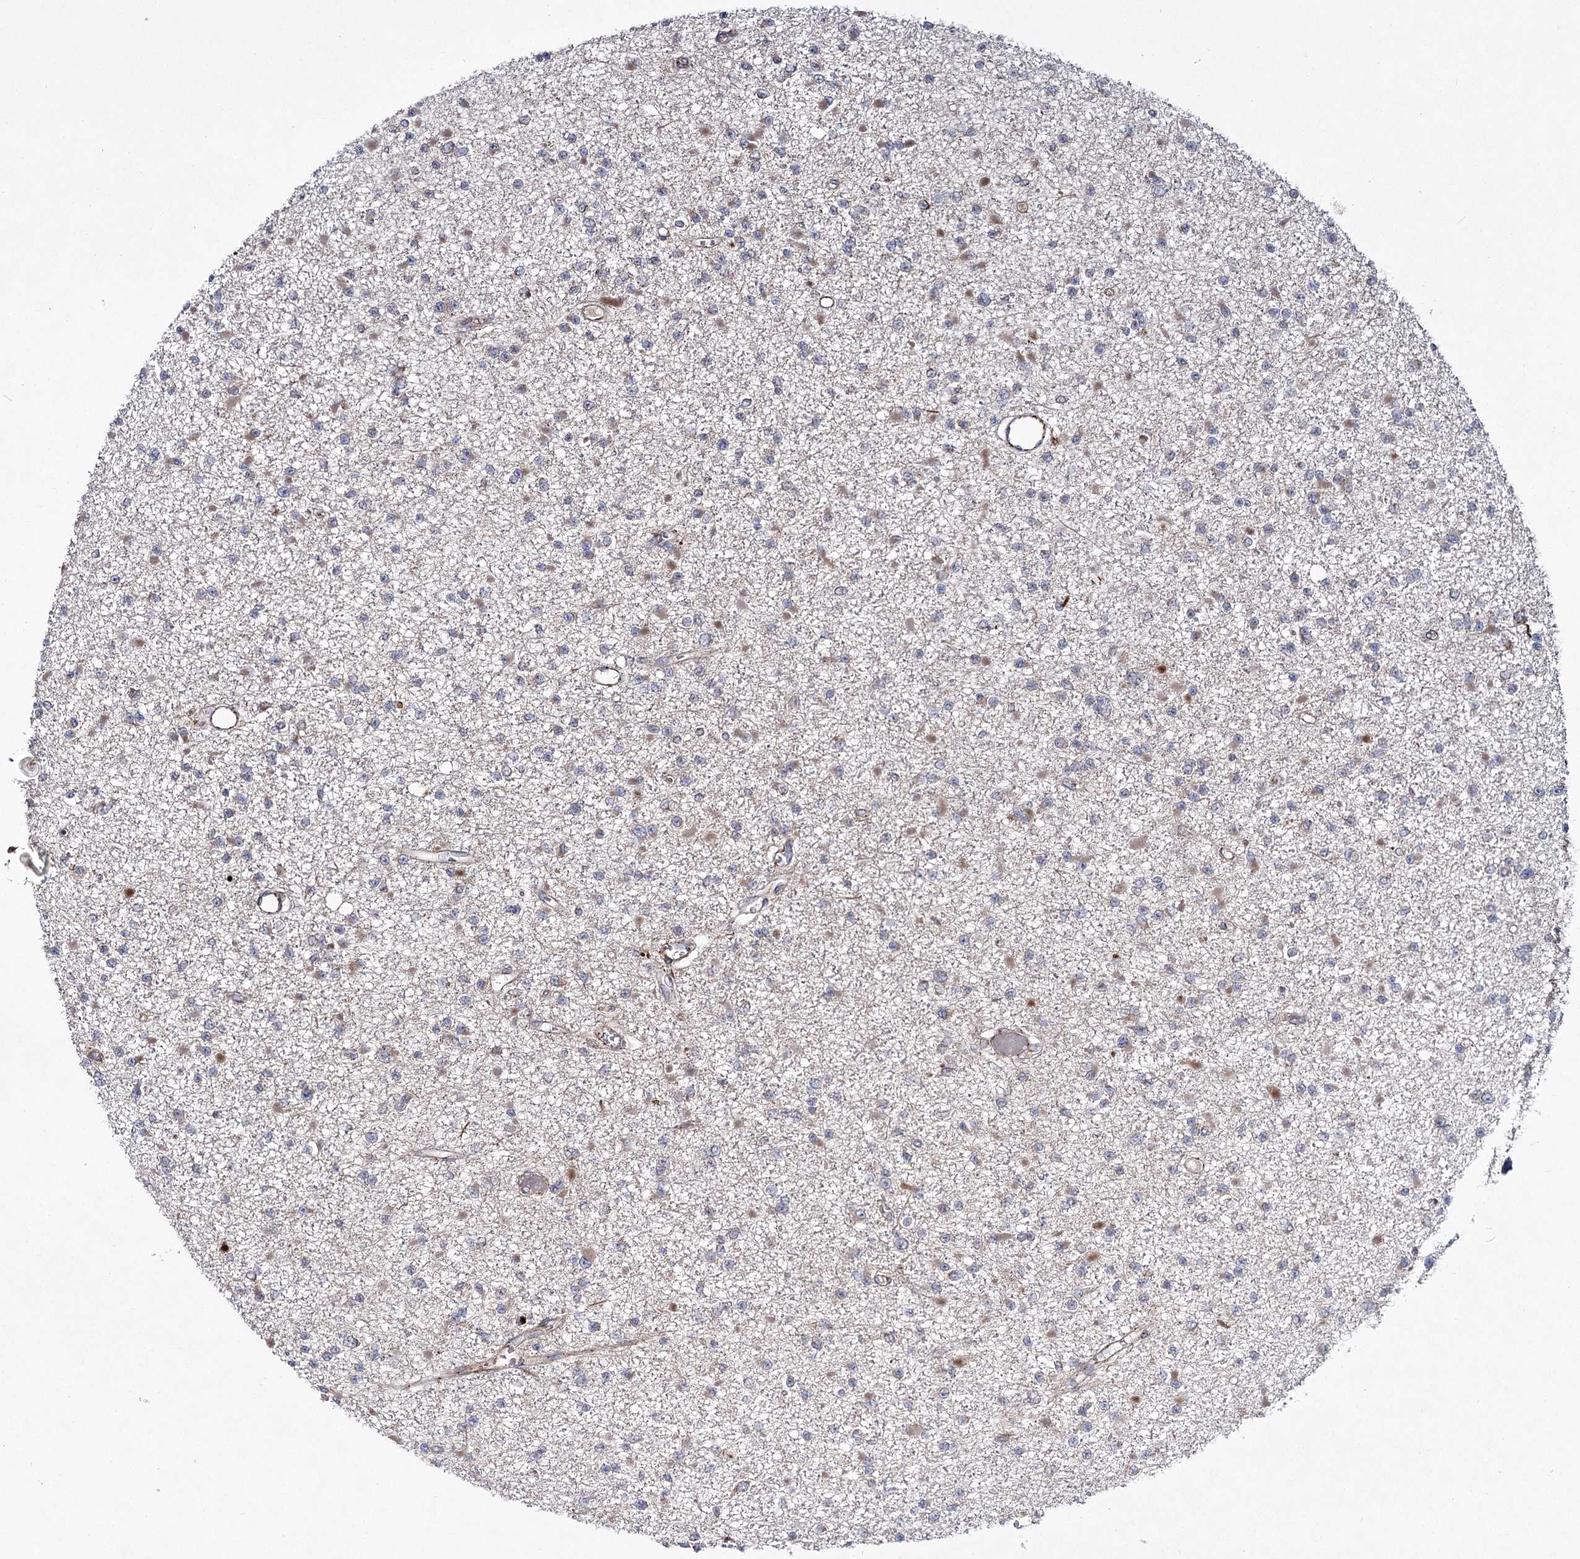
{"staining": {"intensity": "weak", "quantity": "<25%", "location": "cytoplasmic/membranous"}, "tissue": "glioma", "cell_type": "Tumor cells", "image_type": "cancer", "snomed": [{"axis": "morphology", "description": "Glioma, malignant, Low grade"}, {"axis": "topography", "description": "Brain"}], "caption": "There is no significant positivity in tumor cells of malignant glioma (low-grade). Nuclei are stained in blue.", "gene": "HECTD2", "patient": {"sex": "female", "age": 22}}